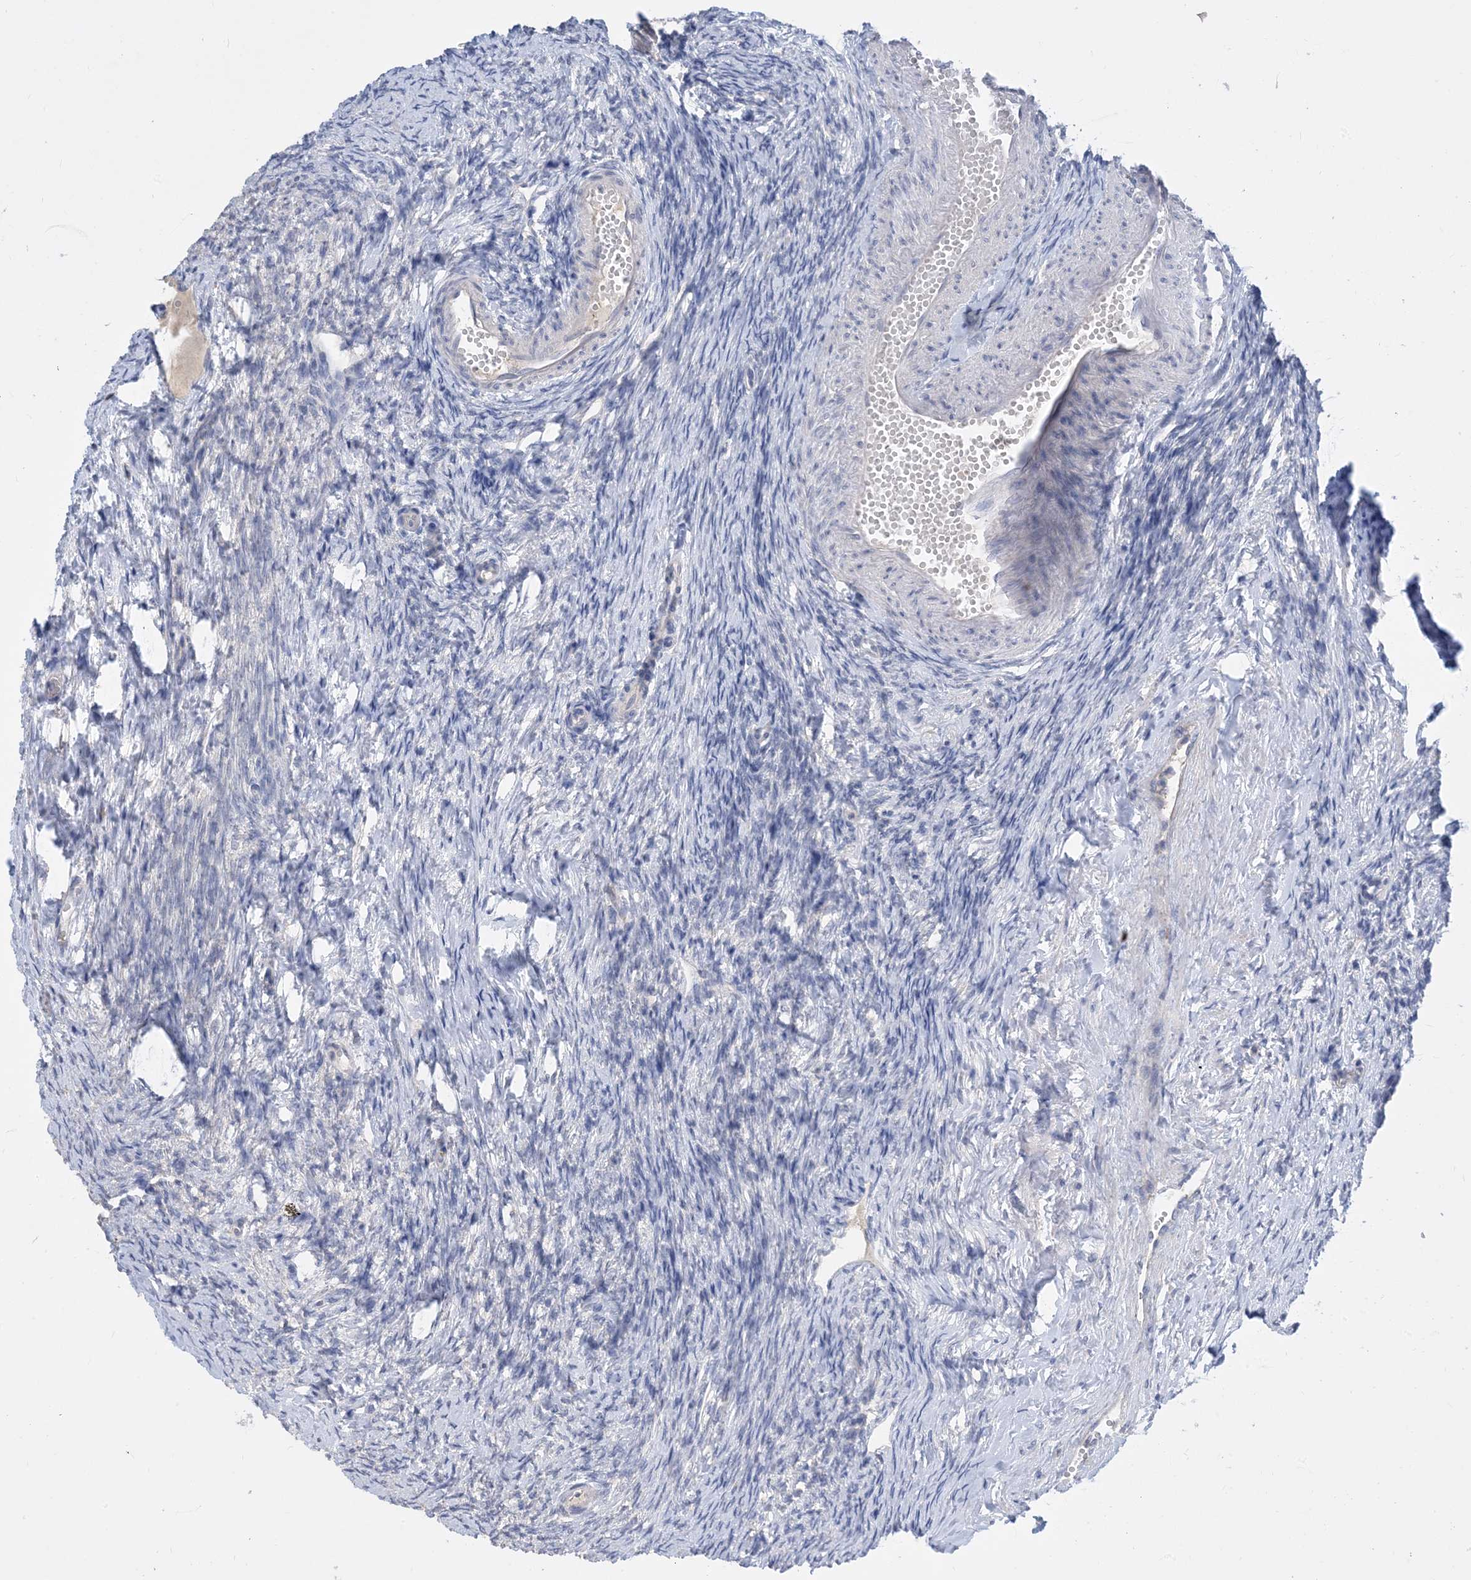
{"staining": {"intensity": "negative", "quantity": "none", "location": "none"}, "tissue": "ovary", "cell_type": "Ovarian stroma cells", "image_type": "normal", "snomed": [{"axis": "morphology", "description": "Normal tissue, NOS"}, {"axis": "morphology", "description": "Cyst, NOS"}, {"axis": "topography", "description": "Ovary"}], "caption": "Immunohistochemistry of normal ovary shows no staining in ovarian stroma cells. (DAB (3,3'-diaminobenzidine) immunohistochemistry with hematoxylin counter stain).", "gene": "KPRP", "patient": {"sex": "female", "age": 33}}